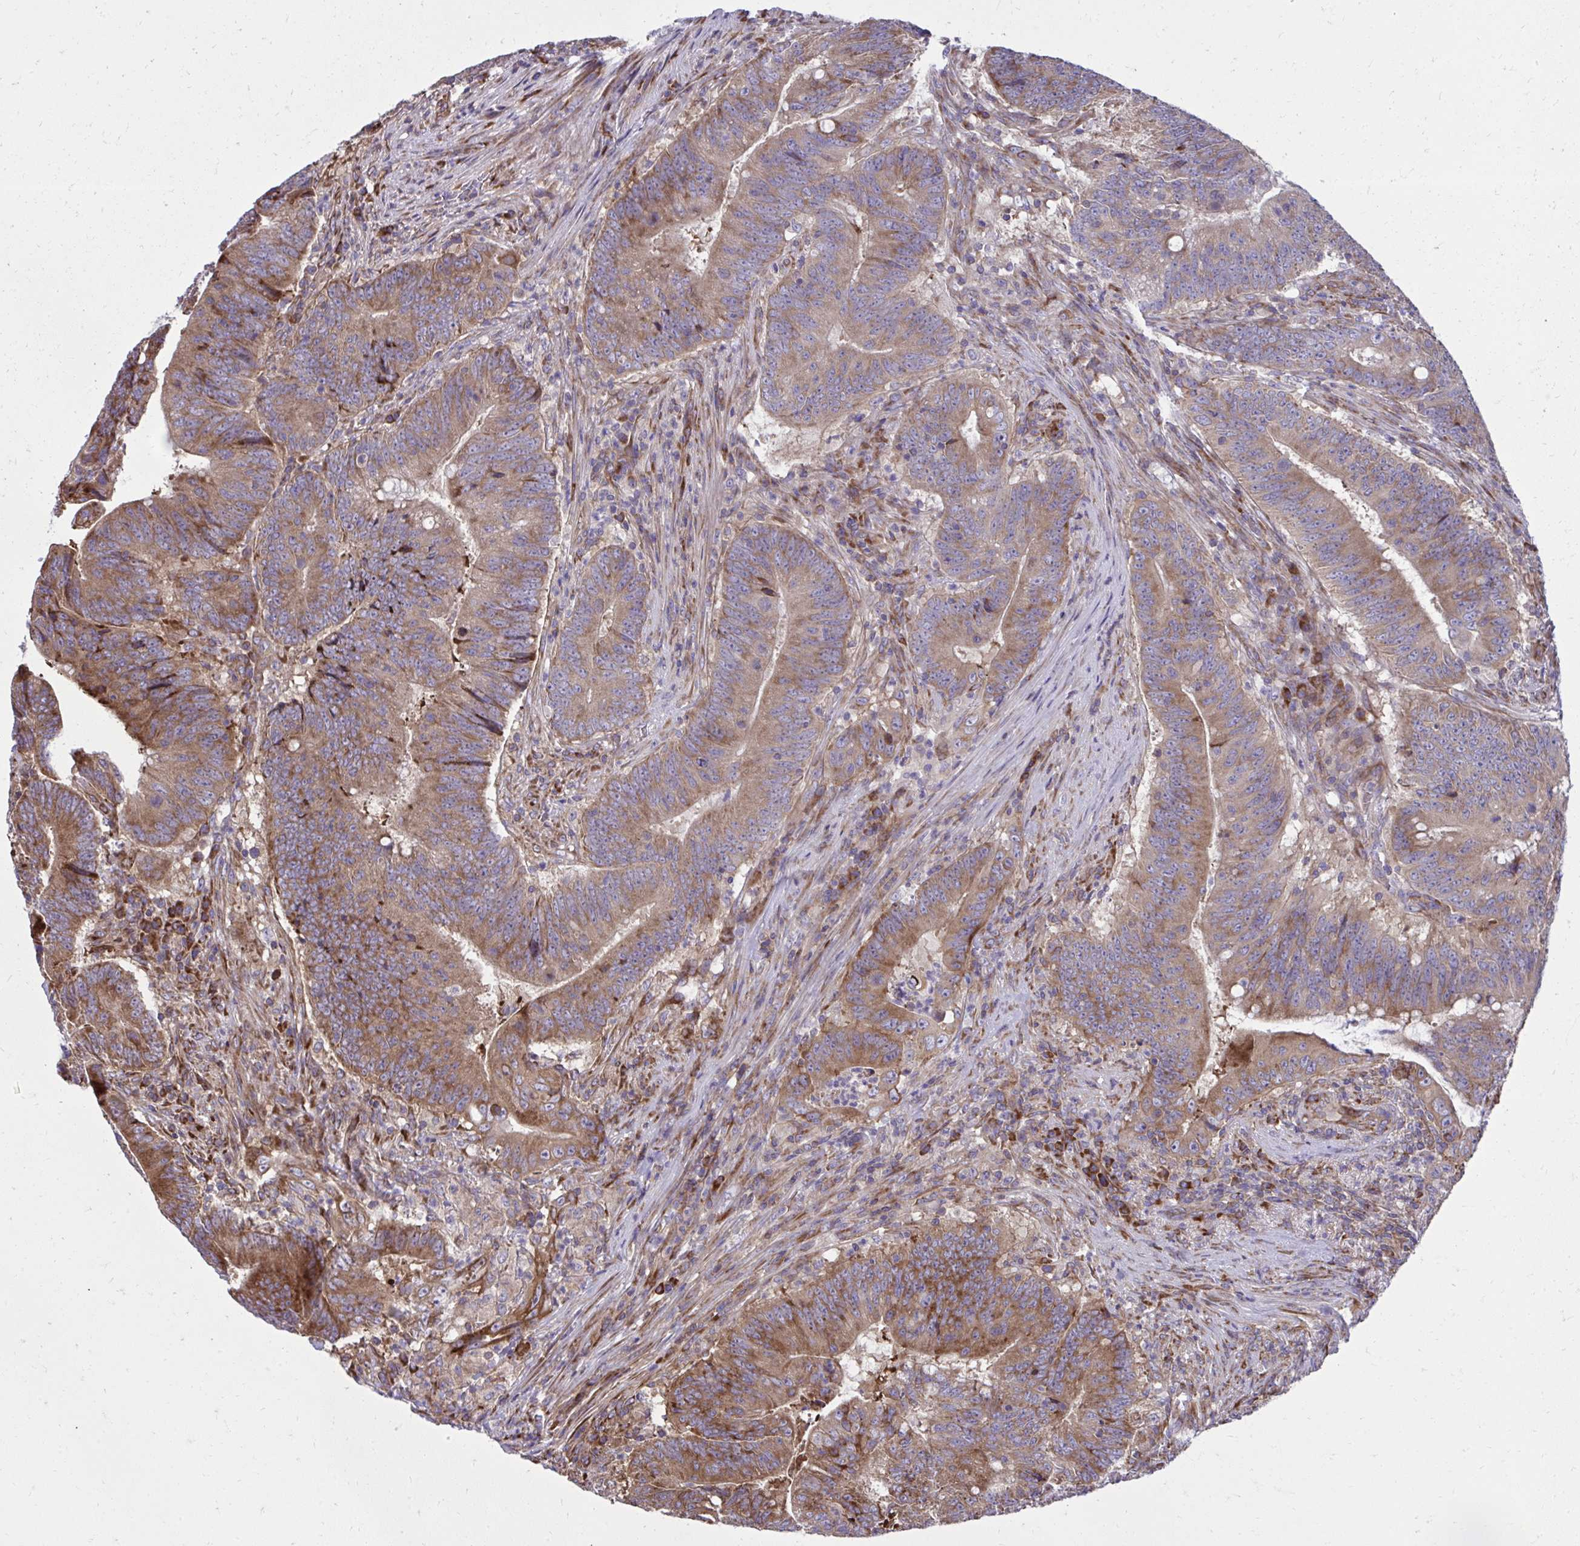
{"staining": {"intensity": "moderate", "quantity": ">75%", "location": "cytoplasmic/membranous"}, "tissue": "colorectal cancer", "cell_type": "Tumor cells", "image_type": "cancer", "snomed": [{"axis": "morphology", "description": "Adenocarcinoma, NOS"}, {"axis": "topography", "description": "Colon"}], "caption": "A medium amount of moderate cytoplasmic/membranous positivity is appreciated in approximately >75% of tumor cells in colorectal cancer tissue.", "gene": "NMNAT3", "patient": {"sex": "female", "age": 87}}